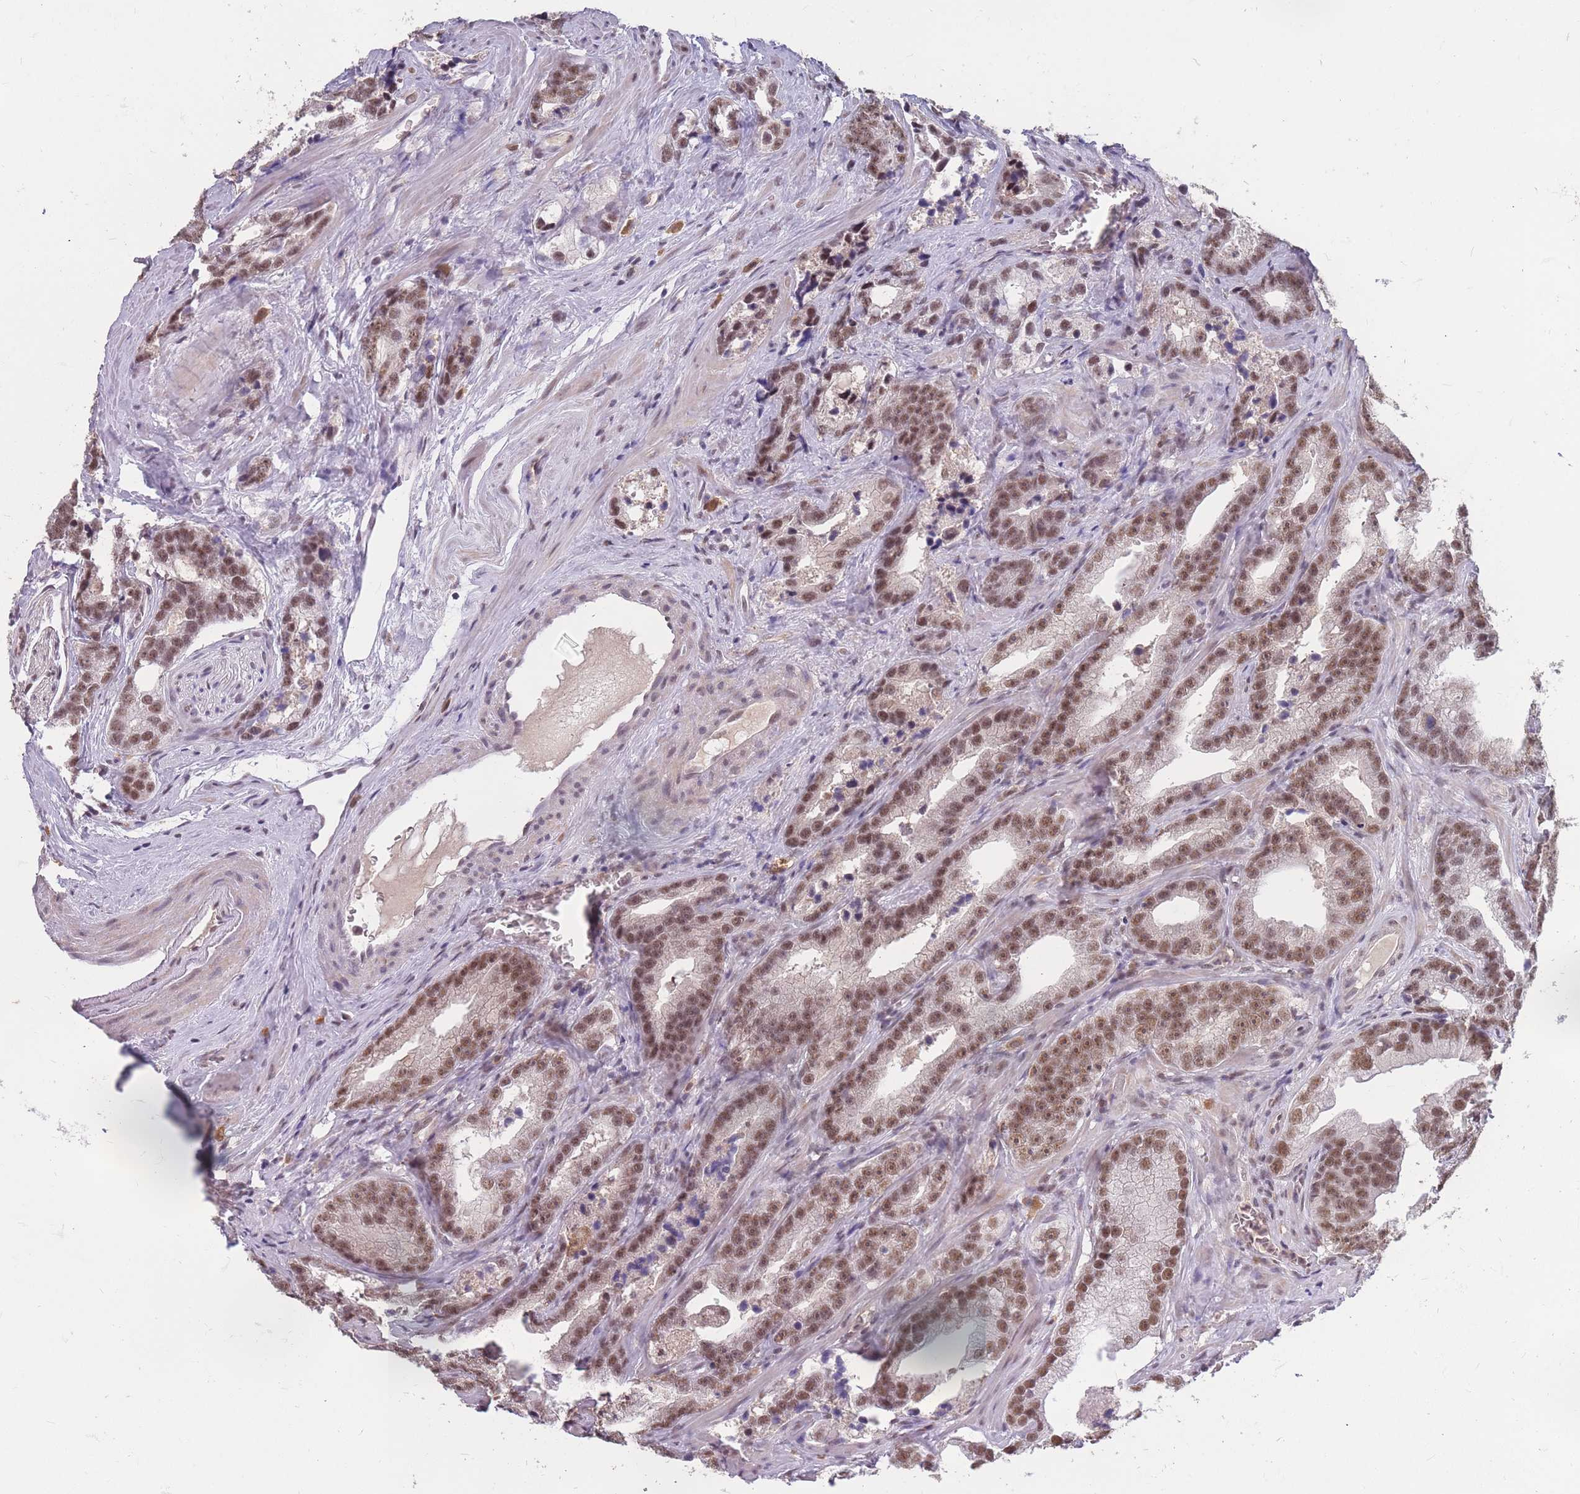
{"staining": {"intensity": "moderate", "quantity": ">75%", "location": "nuclear"}, "tissue": "prostate cancer", "cell_type": "Tumor cells", "image_type": "cancer", "snomed": [{"axis": "morphology", "description": "Adenocarcinoma, High grade"}, {"axis": "topography", "description": "Prostate"}], "caption": "This photomicrograph exhibits immunohistochemistry (IHC) staining of human prostate cancer (high-grade adenocarcinoma), with medium moderate nuclear expression in approximately >75% of tumor cells.", "gene": "SNRPA1", "patient": {"sex": "male", "age": 62}}